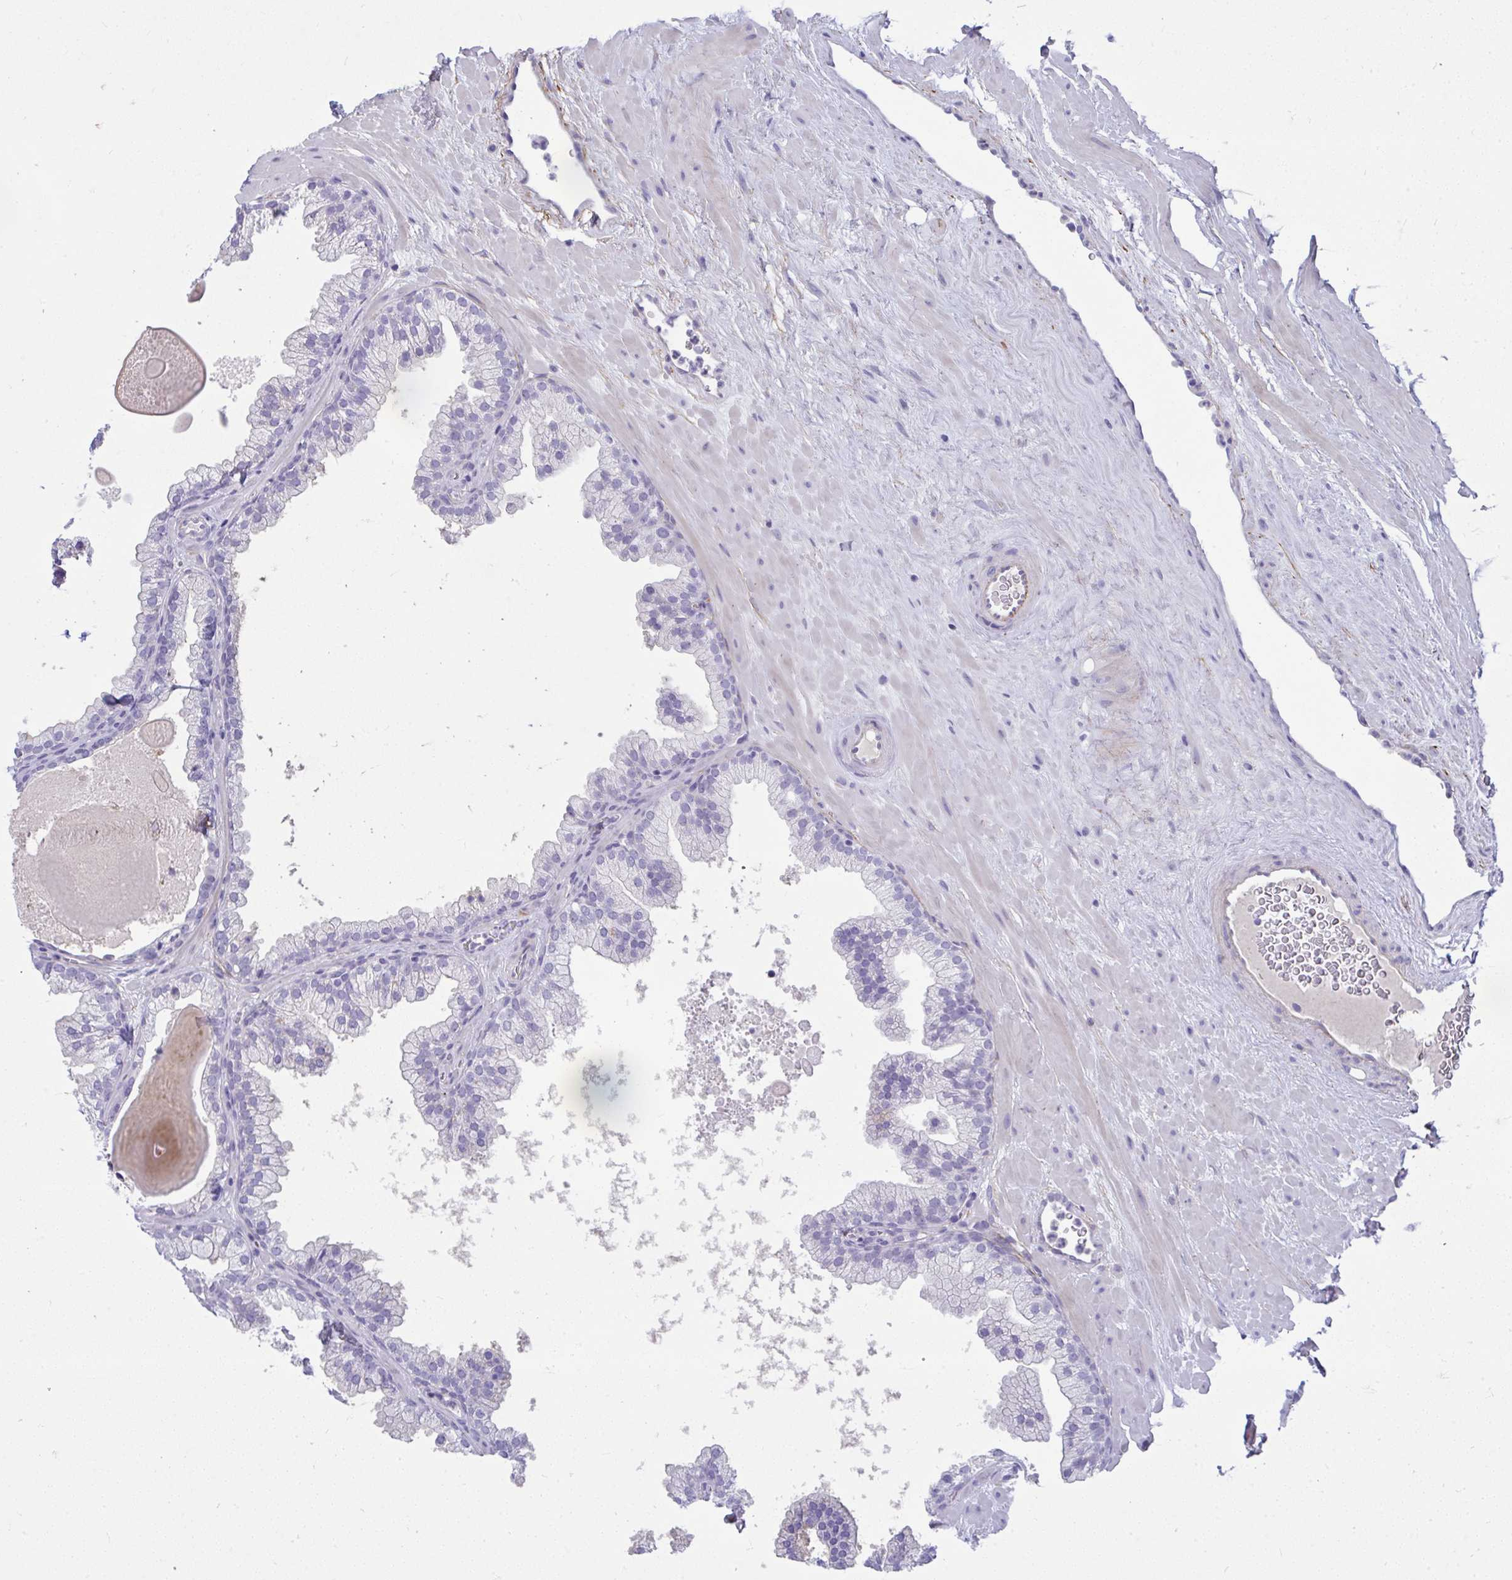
{"staining": {"intensity": "negative", "quantity": "none", "location": "none"}, "tissue": "prostate", "cell_type": "Glandular cells", "image_type": "normal", "snomed": [{"axis": "morphology", "description": "Normal tissue, NOS"}, {"axis": "topography", "description": "Prostate"}, {"axis": "topography", "description": "Peripheral nerve tissue"}], "caption": "This is a histopathology image of immunohistochemistry (IHC) staining of unremarkable prostate, which shows no expression in glandular cells.", "gene": "PIGZ", "patient": {"sex": "male", "age": 61}}